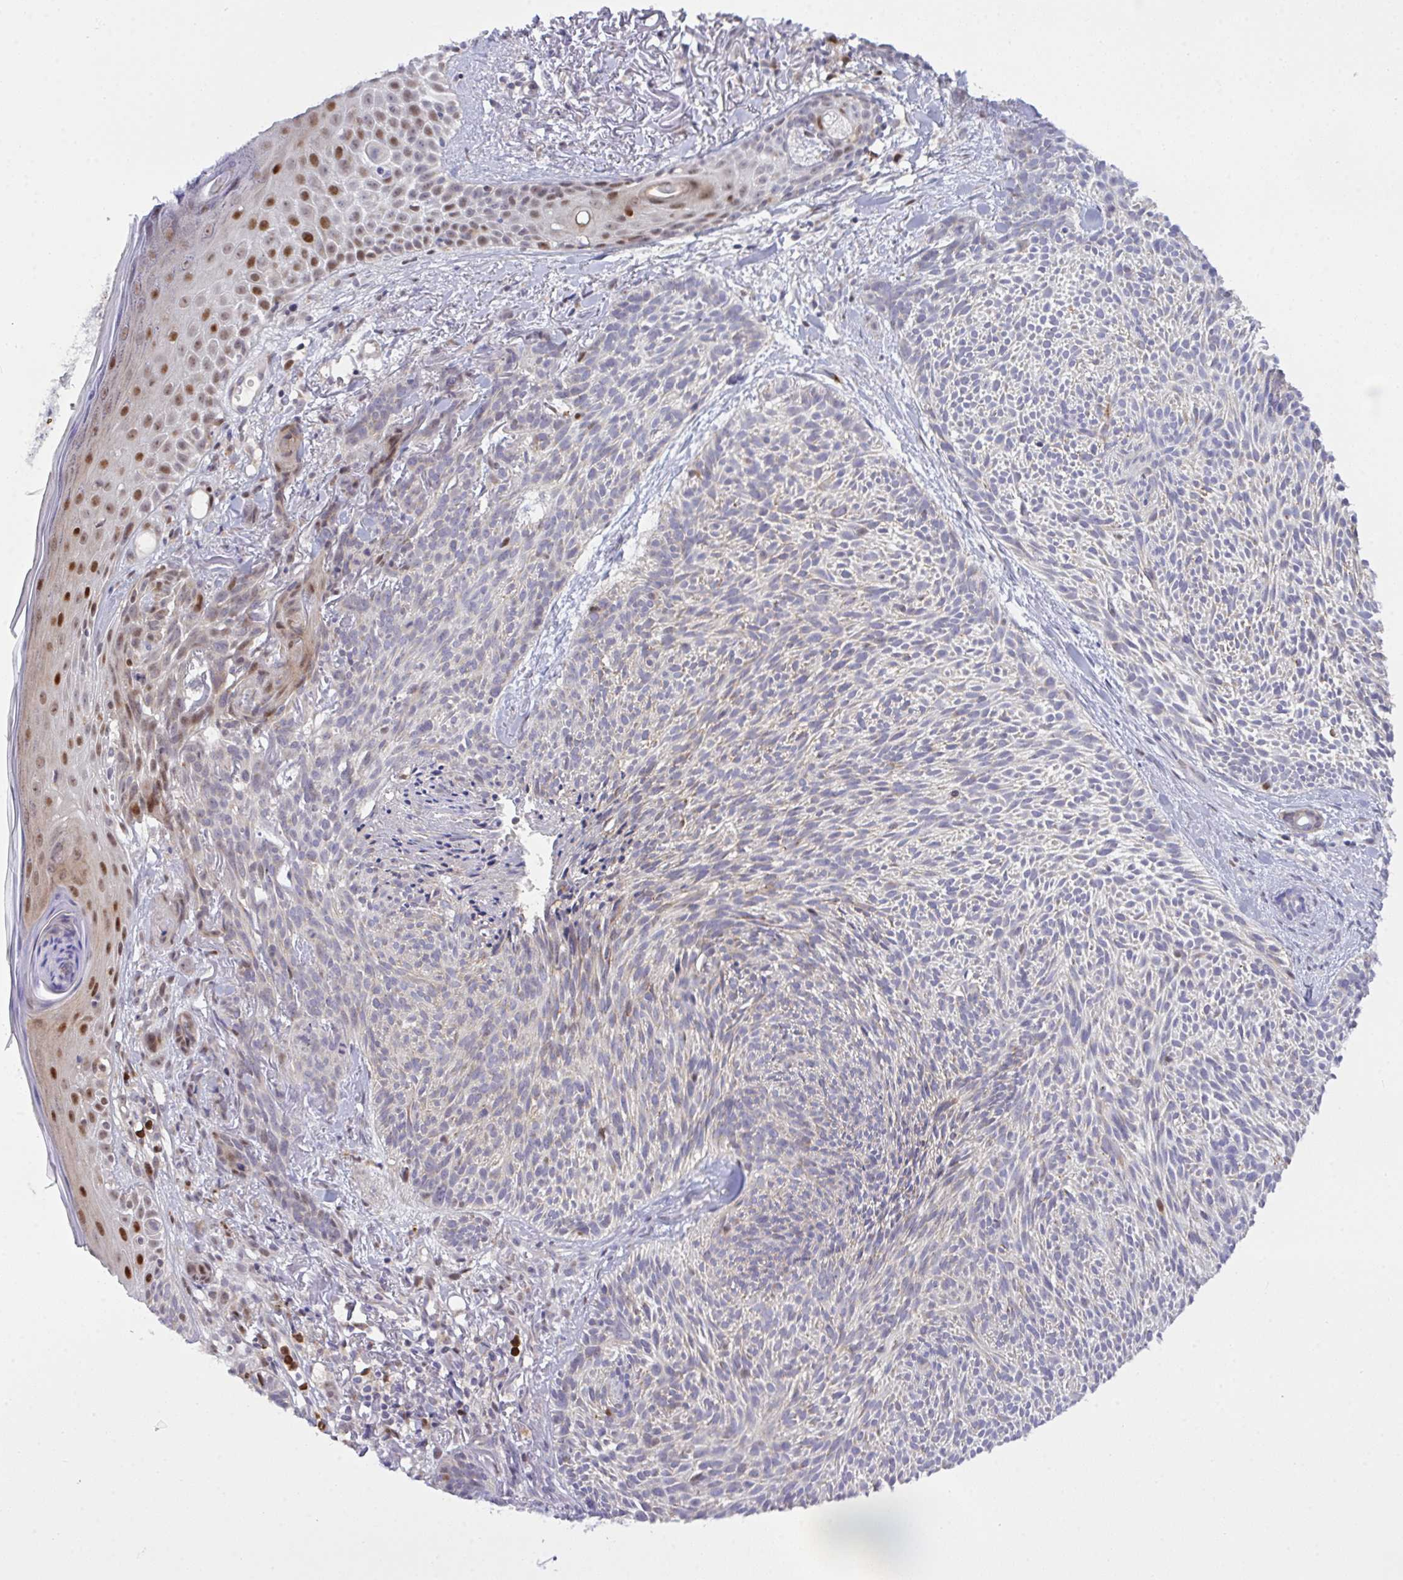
{"staining": {"intensity": "weak", "quantity": "<25%", "location": "cytoplasmic/membranous,nuclear"}, "tissue": "skin cancer", "cell_type": "Tumor cells", "image_type": "cancer", "snomed": [{"axis": "morphology", "description": "Basal cell carcinoma"}, {"axis": "topography", "description": "Skin"}], "caption": "Immunohistochemistry of human skin cancer exhibits no staining in tumor cells.", "gene": "ZNF554", "patient": {"sex": "female", "age": 78}}